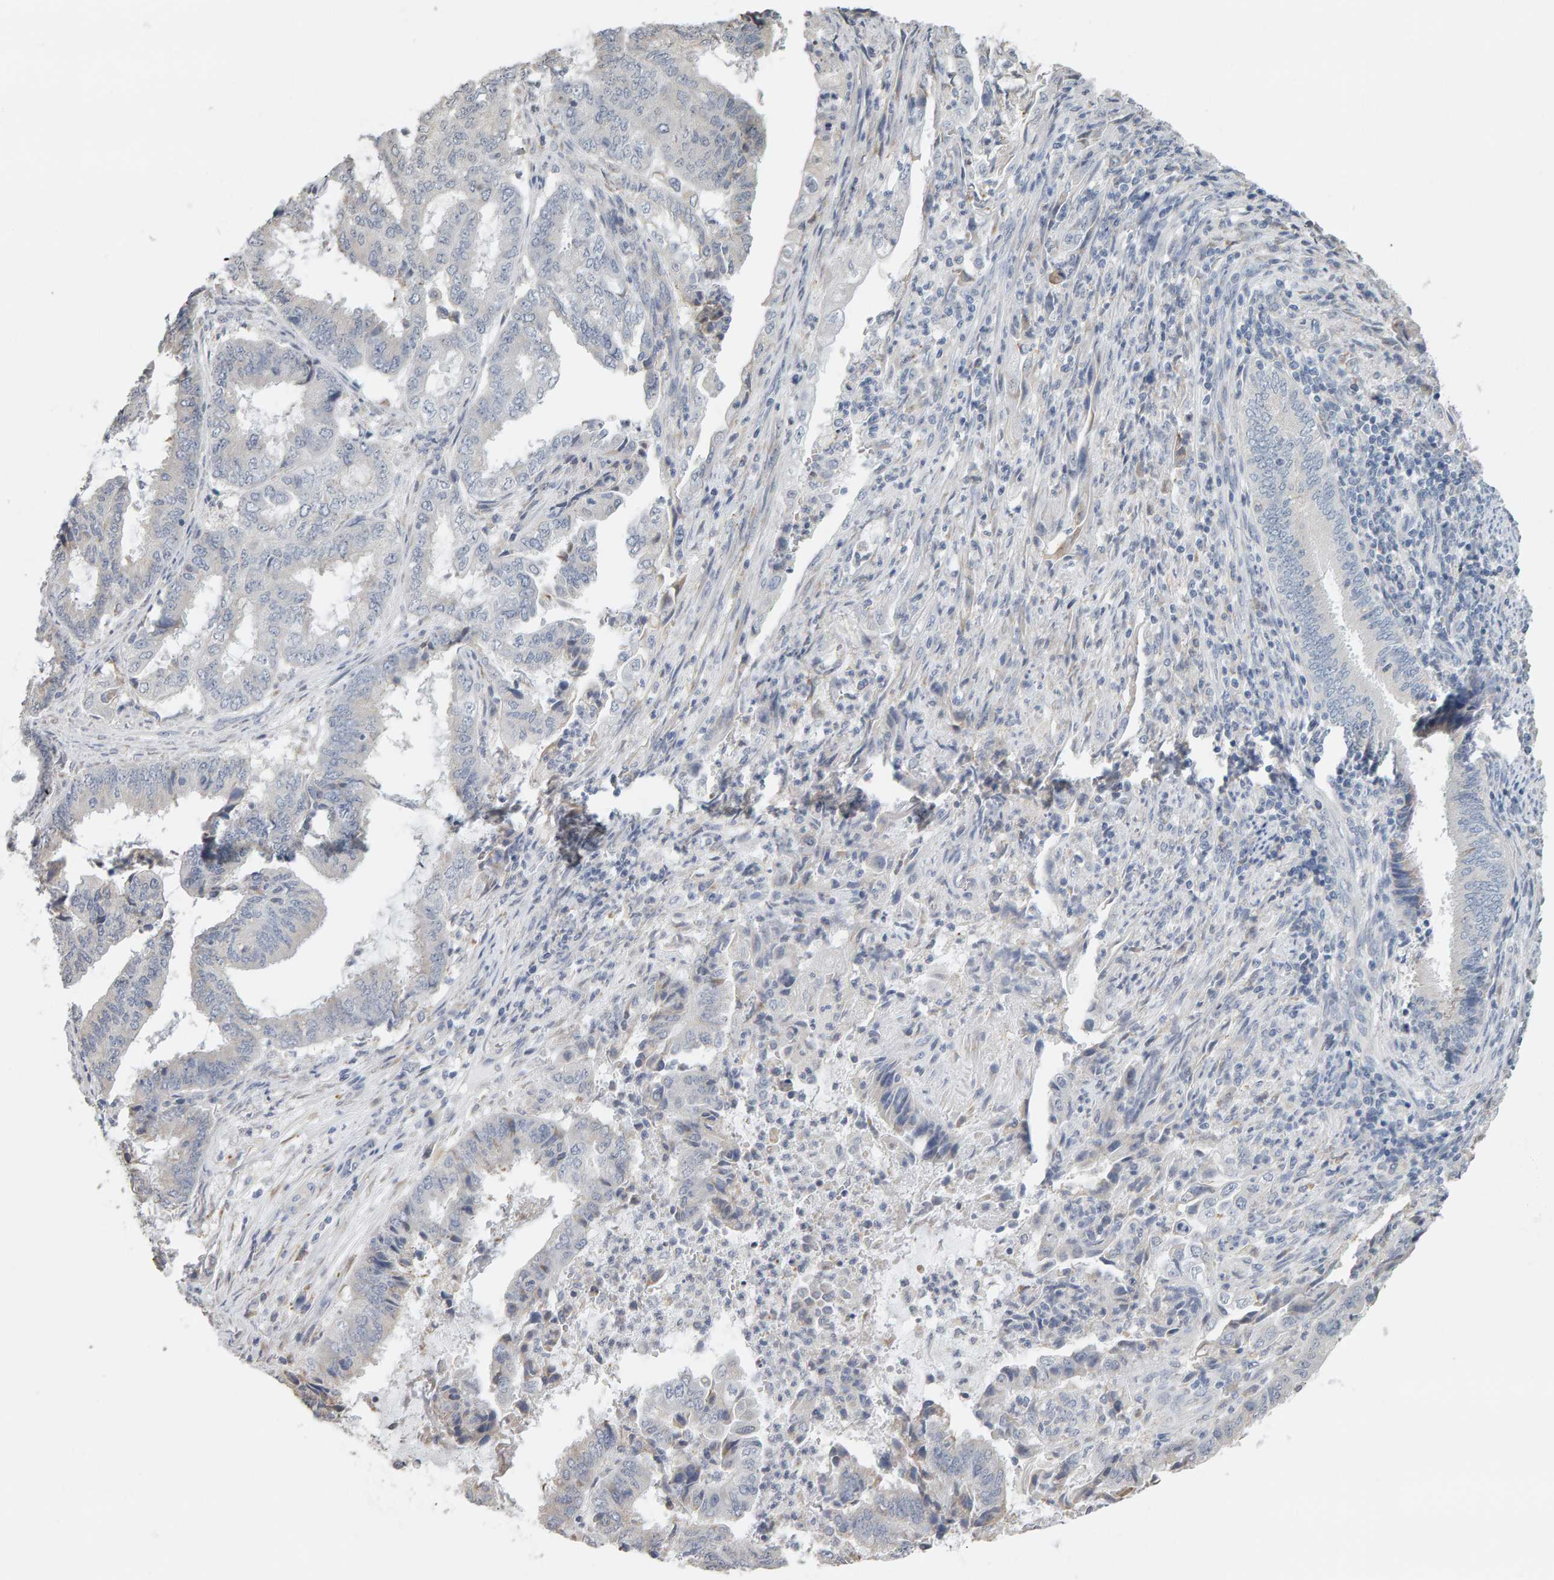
{"staining": {"intensity": "negative", "quantity": "none", "location": "none"}, "tissue": "endometrial cancer", "cell_type": "Tumor cells", "image_type": "cancer", "snomed": [{"axis": "morphology", "description": "Adenocarcinoma, NOS"}, {"axis": "topography", "description": "Endometrium"}], "caption": "Image shows no protein staining in tumor cells of endometrial cancer (adenocarcinoma) tissue.", "gene": "ADHFE1", "patient": {"sex": "female", "age": 51}}